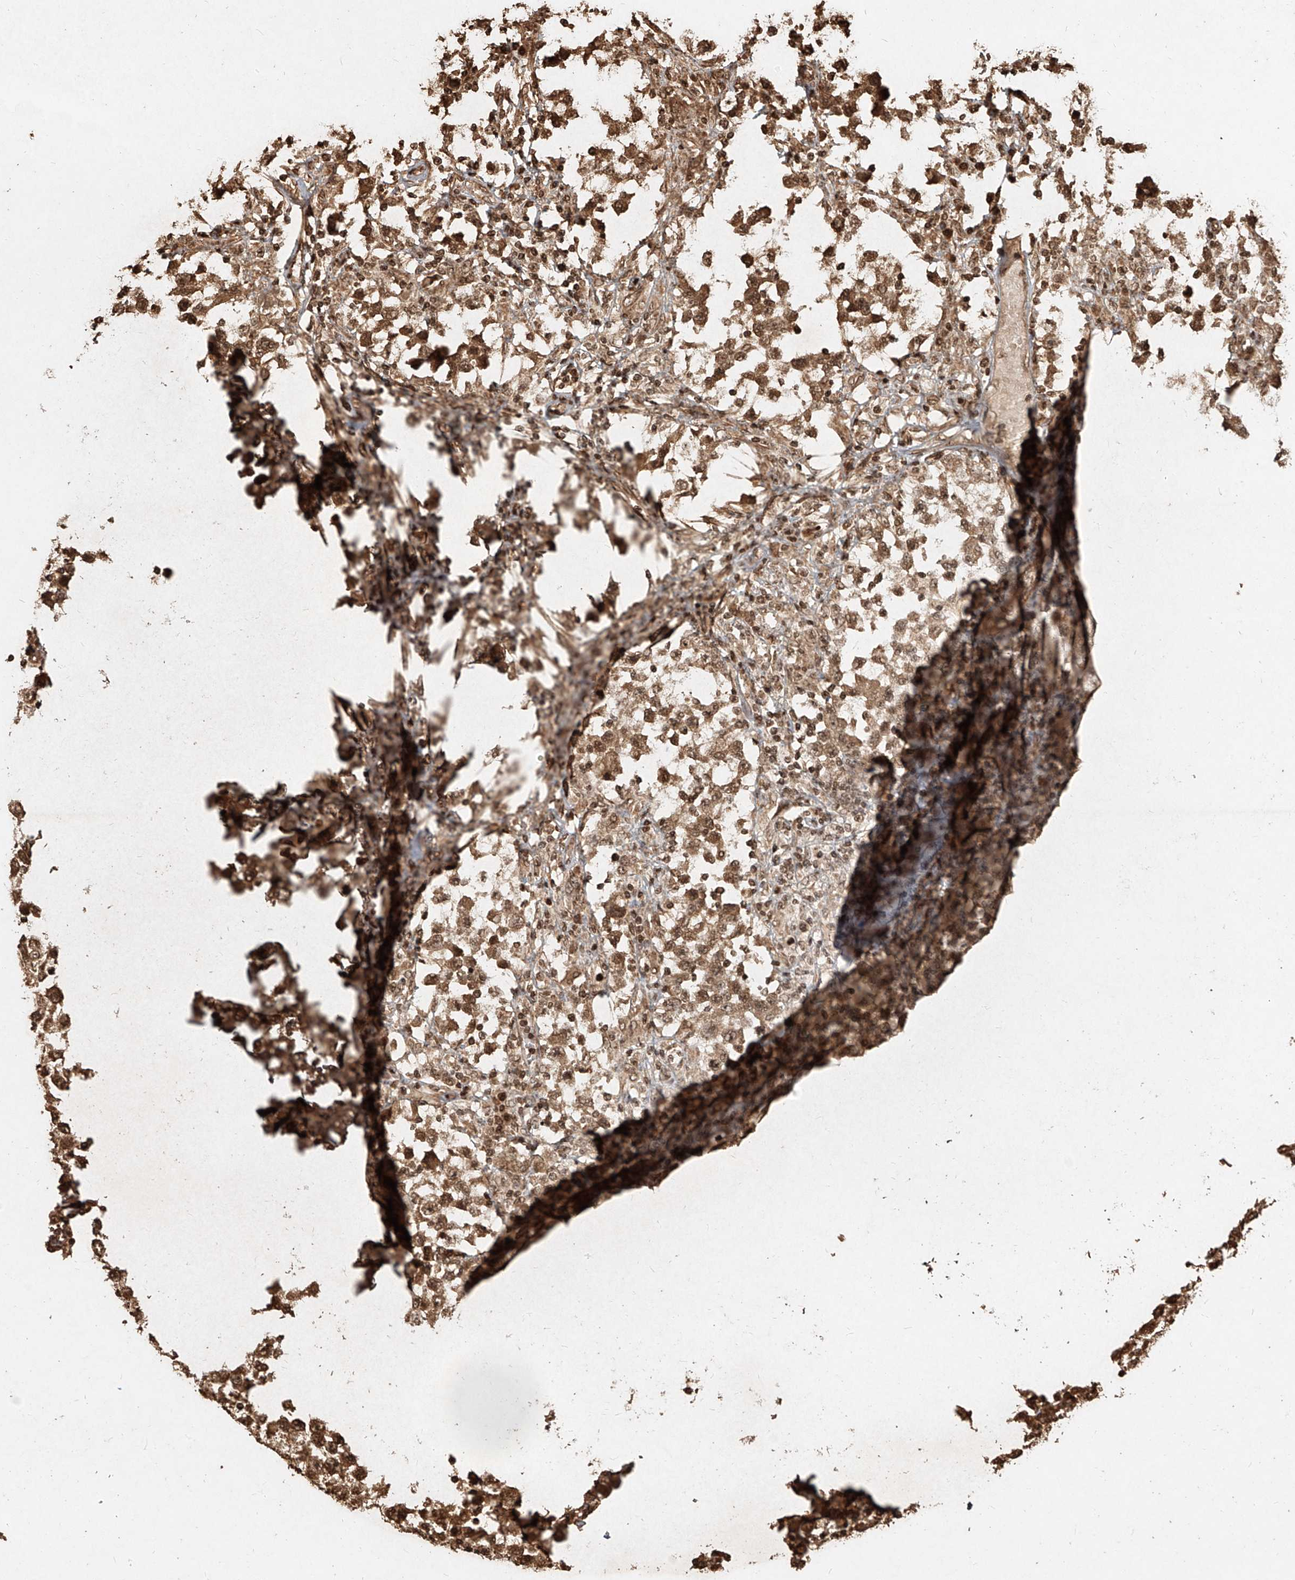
{"staining": {"intensity": "moderate", "quantity": ">75%", "location": "cytoplasmic/membranous,nuclear"}, "tissue": "testis cancer", "cell_type": "Tumor cells", "image_type": "cancer", "snomed": [{"axis": "morphology", "description": "Carcinoma, Embryonal, NOS"}, {"axis": "topography", "description": "Testis"}], "caption": "A micrograph showing moderate cytoplasmic/membranous and nuclear staining in approximately >75% of tumor cells in testis embryonal carcinoma, as visualized by brown immunohistochemical staining.", "gene": "UBE2K", "patient": {"sex": "male", "age": 21}}